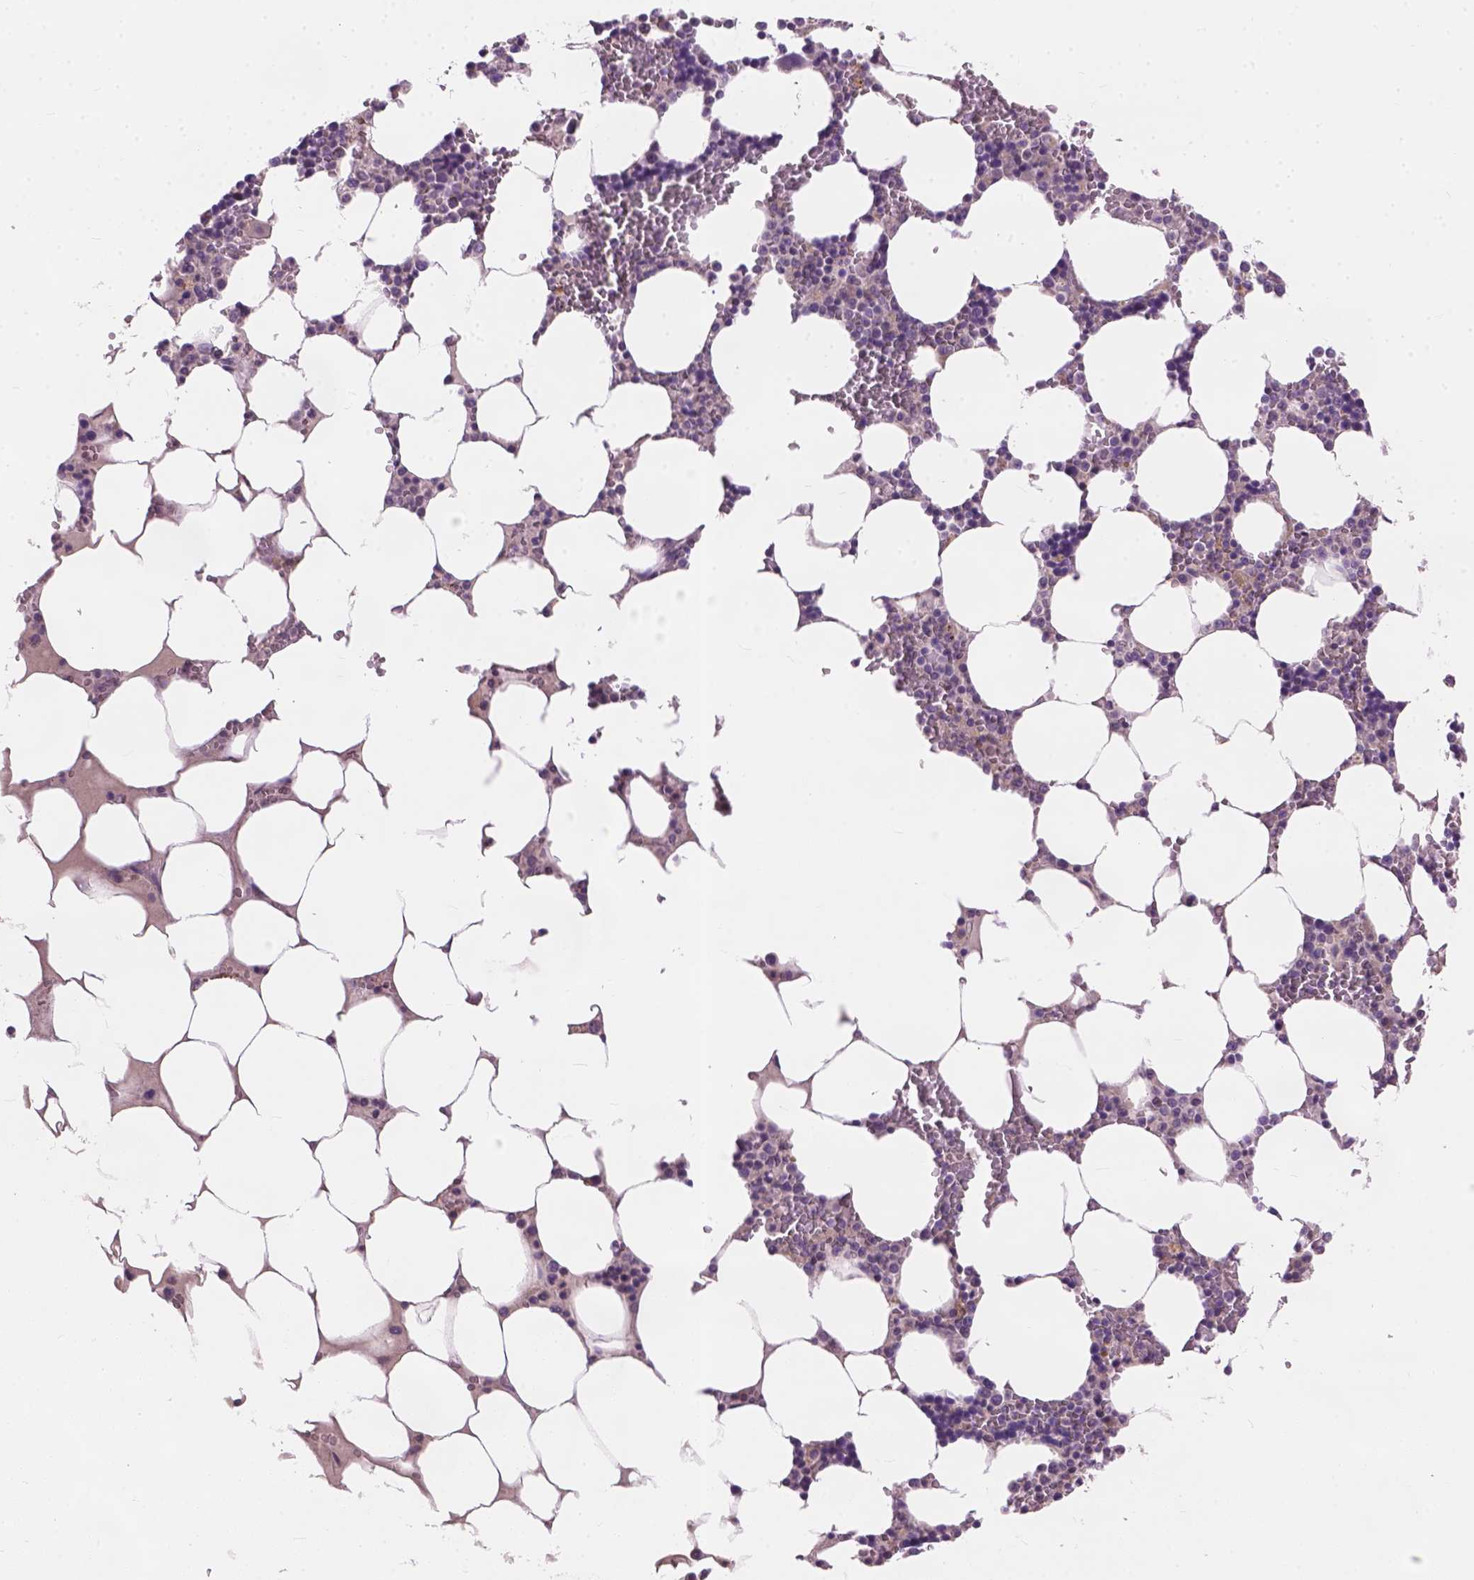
{"staining": {"intensity": "negative", "quantity": "none", "location": "none"}, "tissue": "bone marrow", "cell_type": "Hematopoietic cells", "image_type": "normal", "snomed": [{"axis": "morphology", "description": "Normal tissue, NOS"}, {"axis": "topography", "description": "Bone marrow"}], "caption": "High power microscopy micrograph of an immunohistochemistry photomicrograph of benign bone marrow, revealing no significant staining in hematopoietic cells.", "gene": "KRT17", "patient": {"sex": "male", "age": 64}}